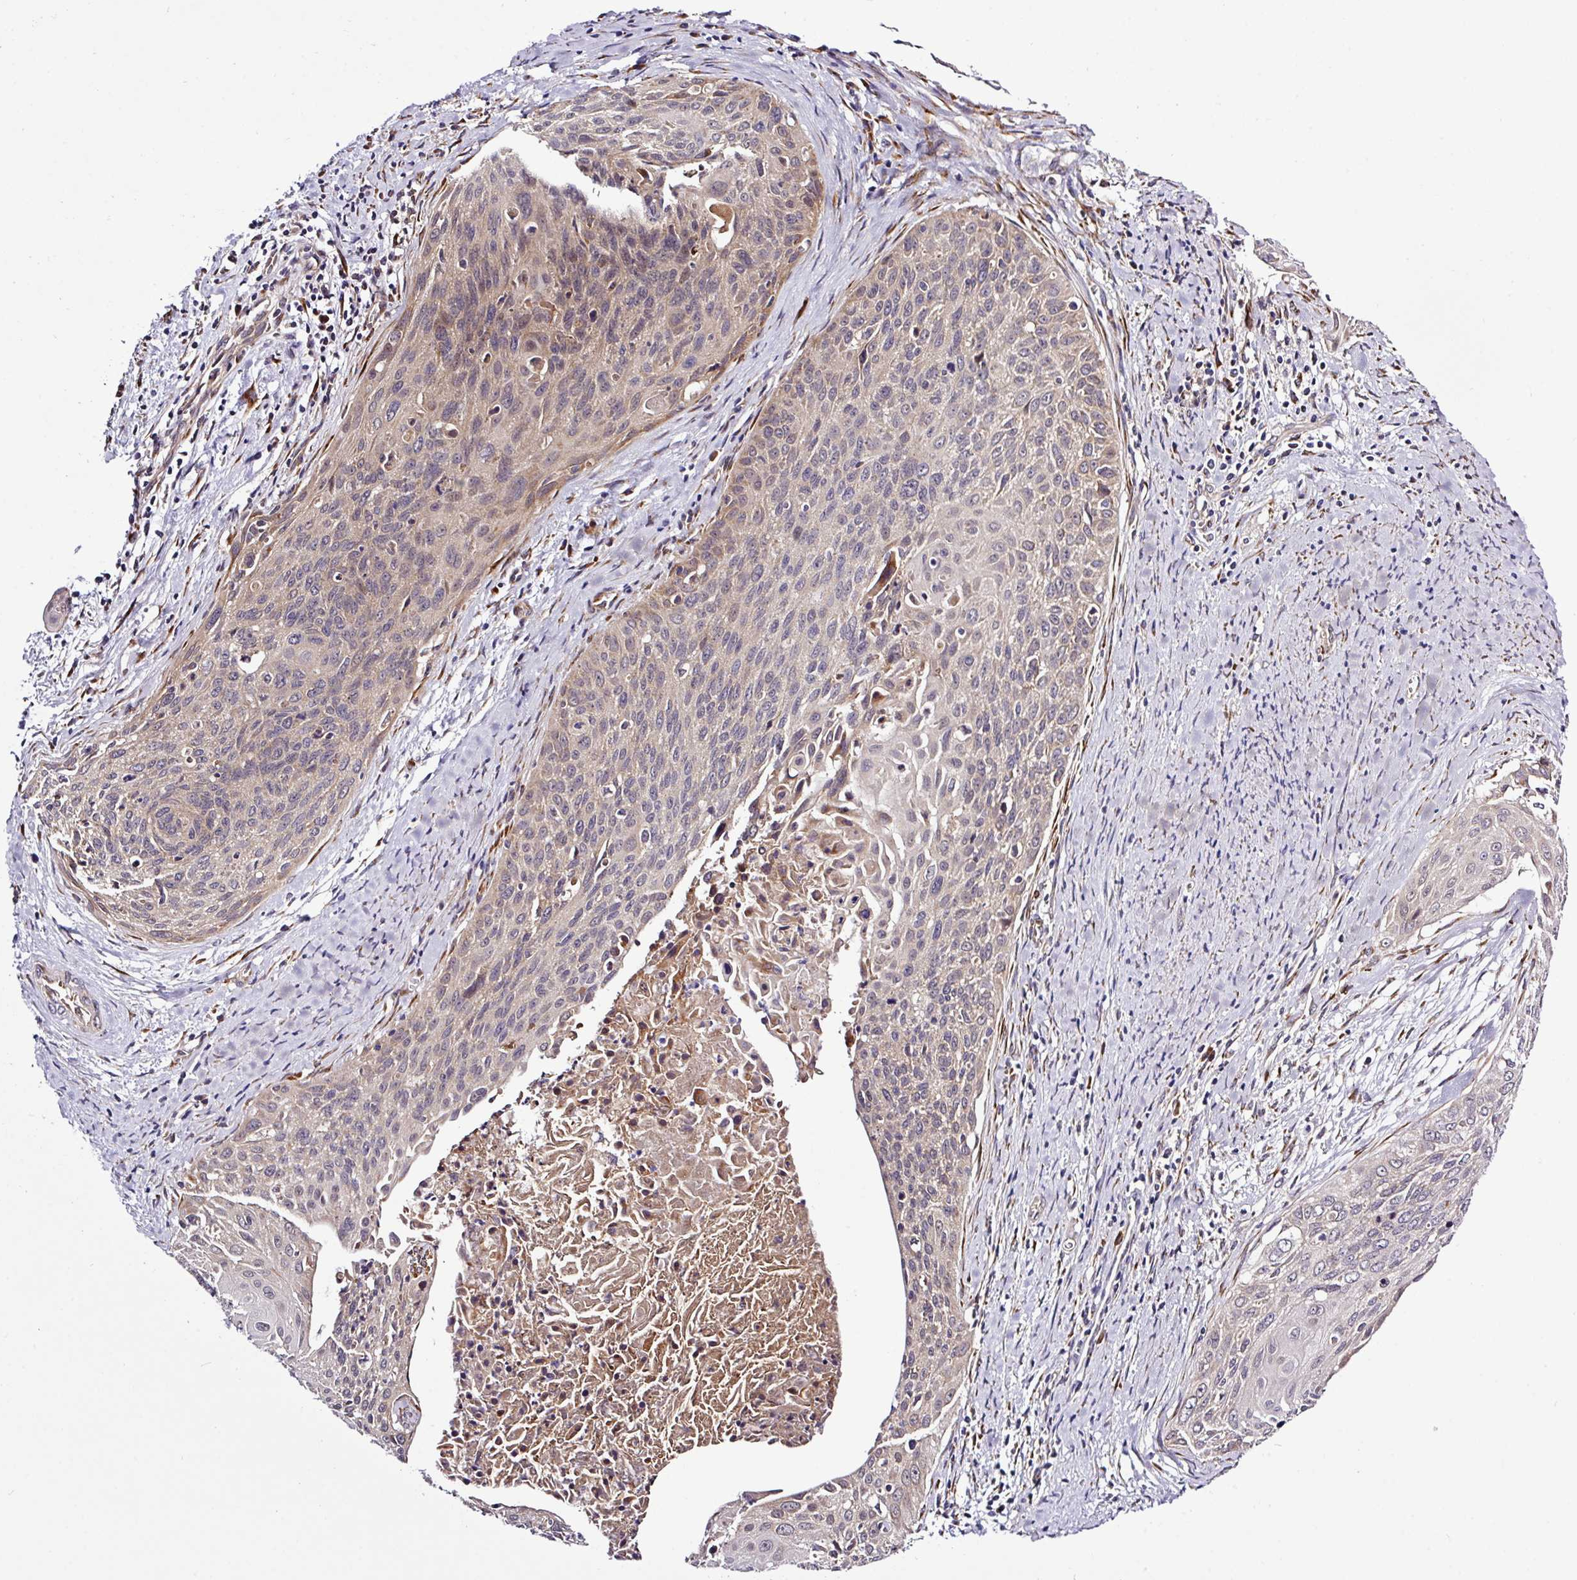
{"staining": {"intensity": "weak", "quantity": "<25%", "location": "cytoplasmic/membranous"}, "tissue": "cervical cancer", "cell_type": "Tumor cells", "image_type": "cancer", "snomed": [{"axis": "morphology", "description": "Squamous cell carcinoma, NOS"}, {"axis": "topography", "description": "Cervix"}], "caption": "This micrograph is of cervical cancer (squamous cell carcinoma) stained with immunohistochemistry (IHC) to label a protein in brown with the nuclei are counter-stained blue. There is no expression in tumor cells.", "gene": "TM2D2", "patient": {"sex": "female", "age": 55}}